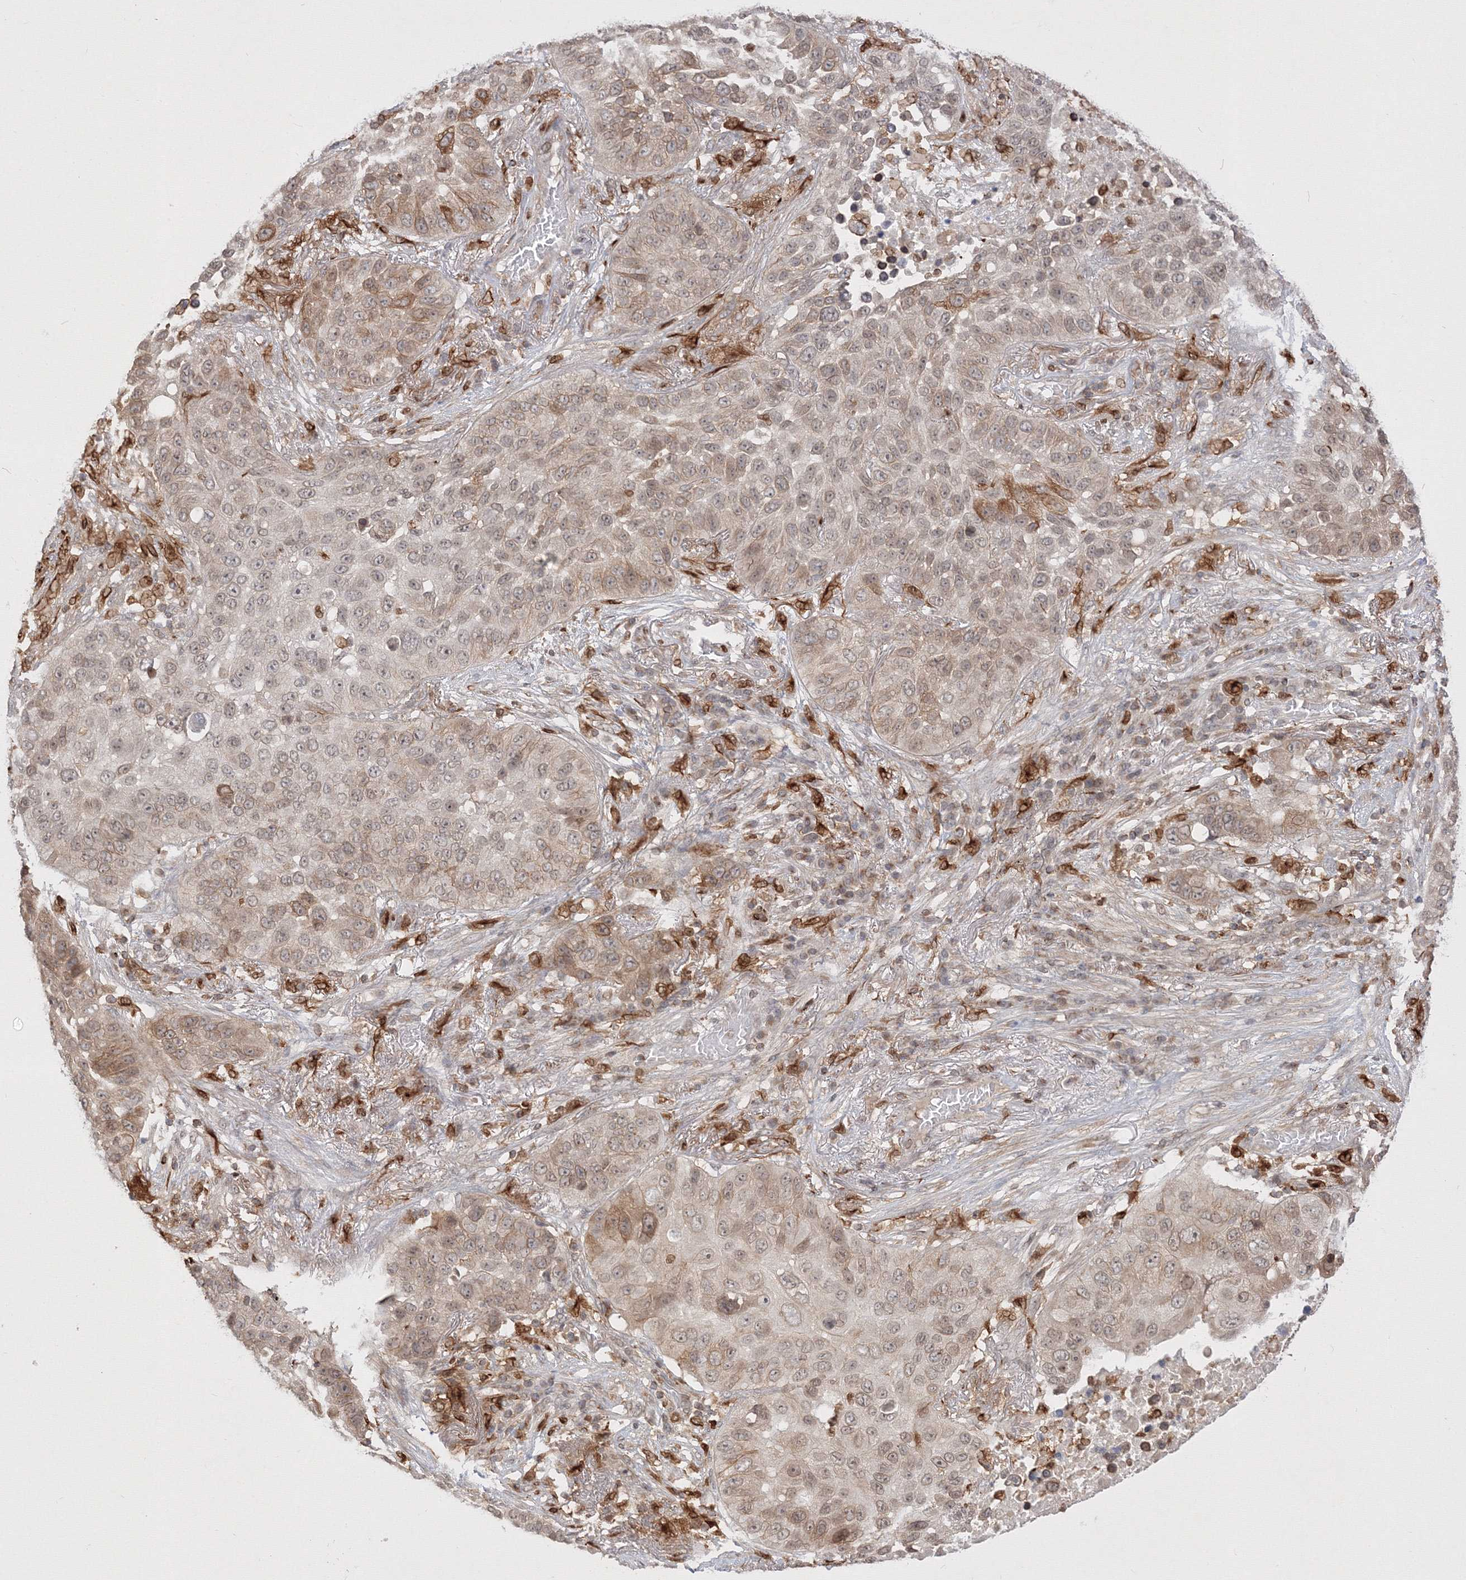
{"staining": {"intensity": "moderate", "quantity": "<25%", "location": "cytoplasmic/membranous"}, "tissue": "lung cancer", "cell_type": "Tumor cells", "image_type": "cancer", "snomed": [{"axis": "morphology", "description": "Squamous cell carcinoma, NOS"}, {"axis": "topography", "description": "Lung"}], "caption": "Immunohistochemistry (IHC) histopathology image of human lung cancer (squamous cell carcinoma) stained for a protein (brown), which shows low levels of moderate cytoplasmic/membranous staining in approximately <25% of tumor cells.", "gene": "TMEM50B", "patient": {"sex": "male", "age": 57}}